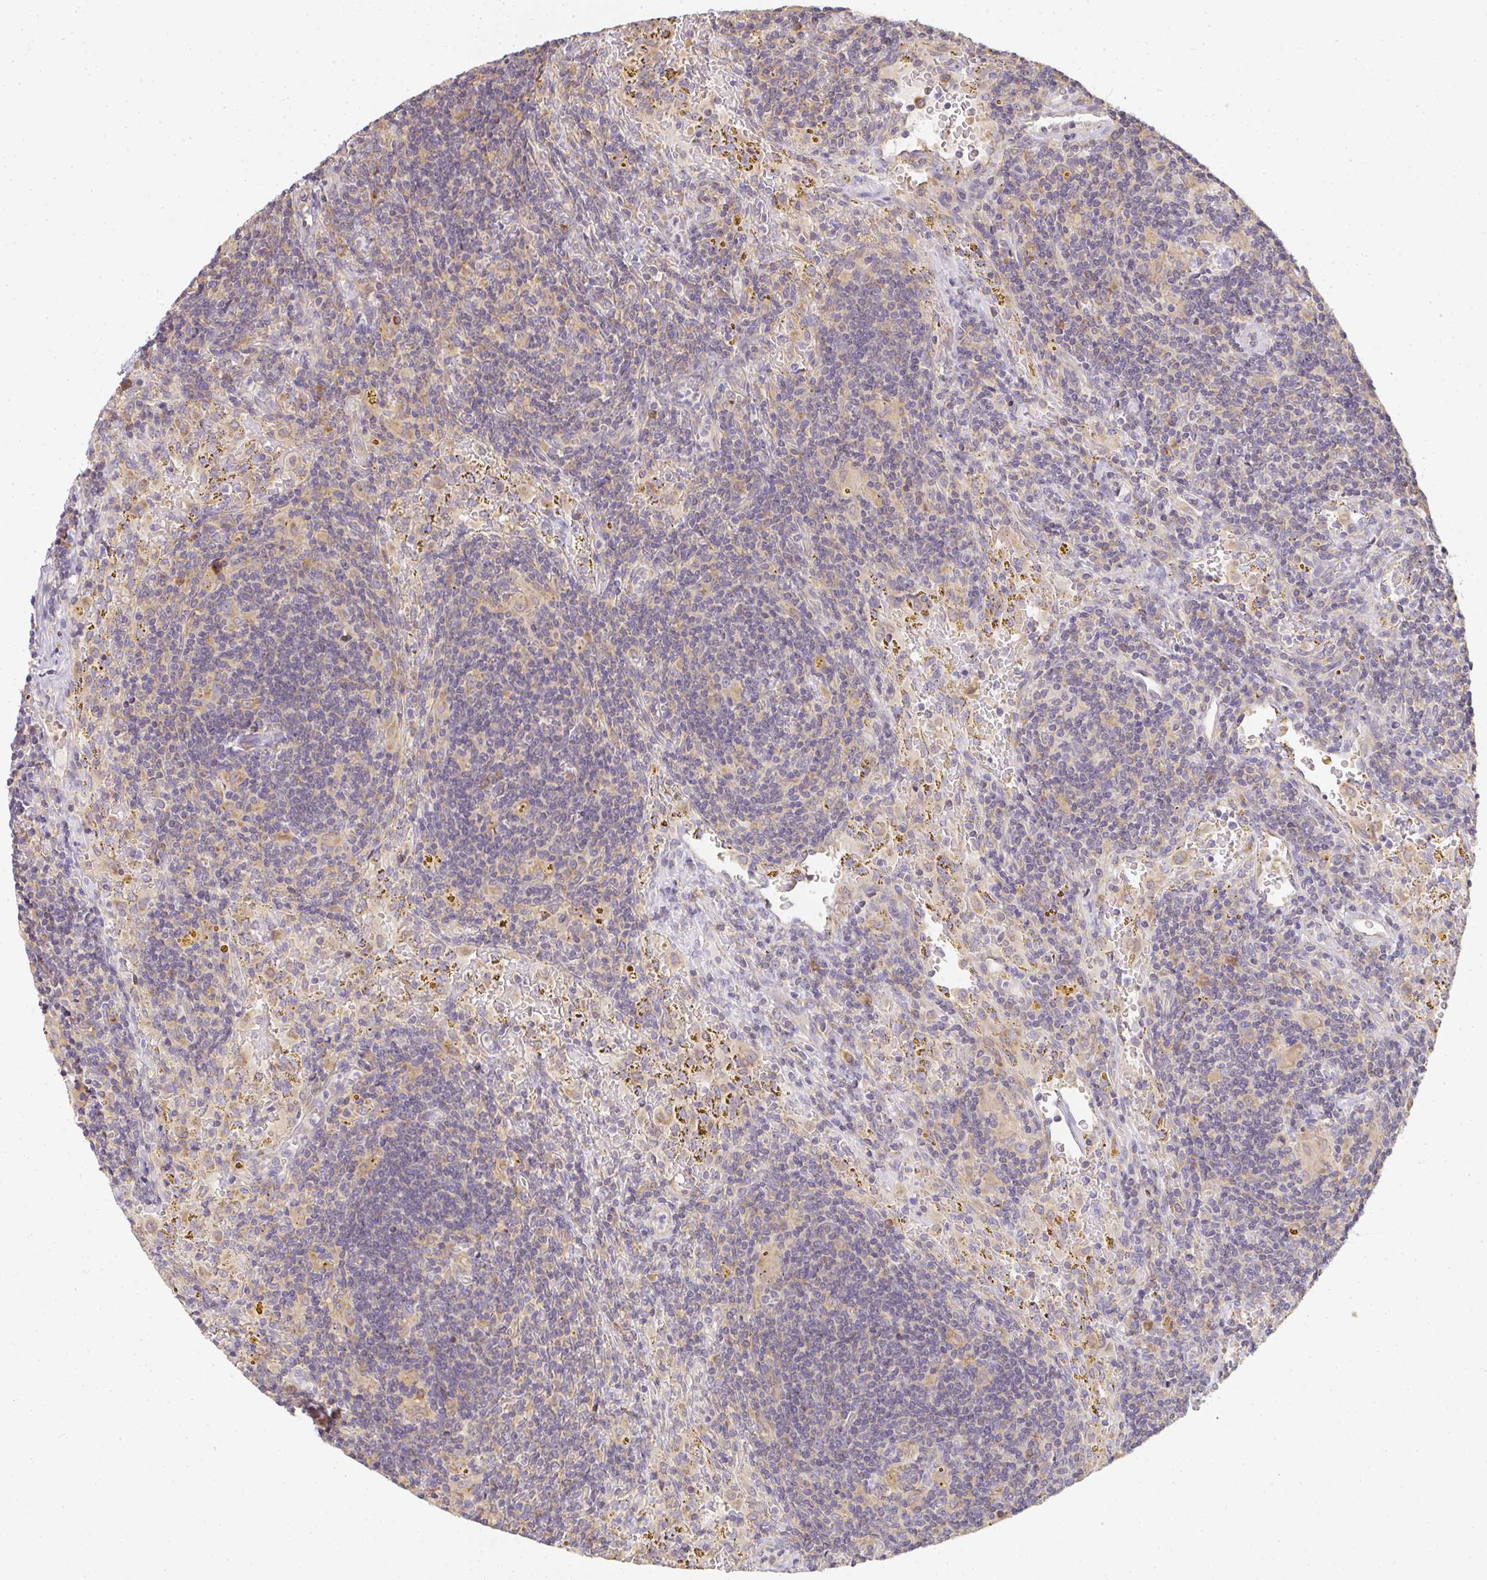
{"staining": {"intensity": "negative", "quantity": "none", "location": "none"}, "tissue": "lymphoma", "cell_type": "Tumor cells", "image_type": "cancer", "snomed": [{"axis": "morphology", "description": "Malignant lymphoma, non-Hodgkin's type, Low grade"}, {"axis": "topography", "description": "Spleen"}], "caption": "IHC micrograph of neoplastic tissue: human malignant lymphoma, non-Hodgkin's type (low-grade) stained with DAB (3,3'-diaminobenzidine) reveals no significant protein staining in tumor cells.", "gene": "SLC35B3", "patient": {"sex": "female", "age": 70}}